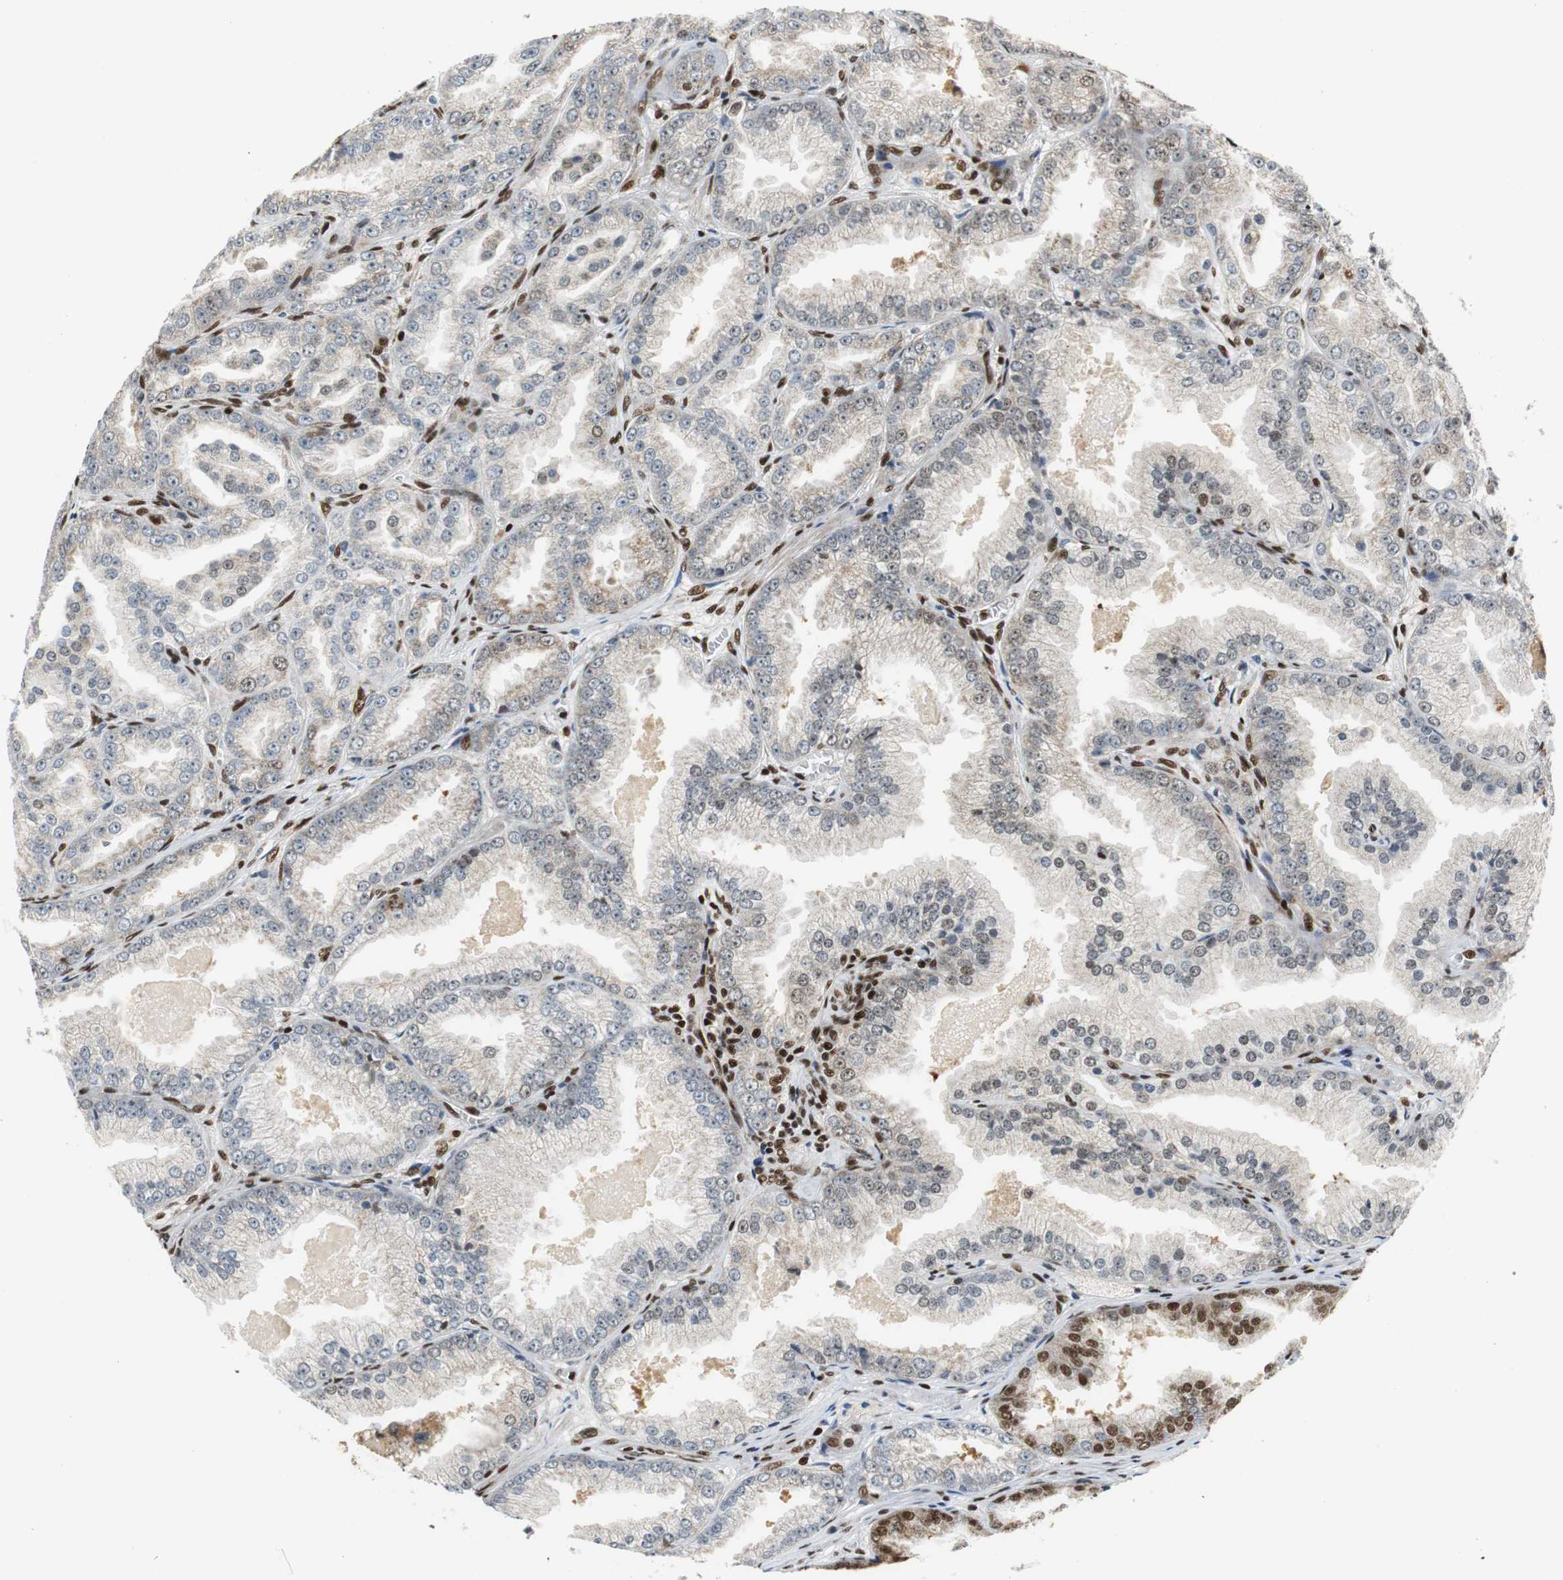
{"staining": {"intensity": "weak", "quantity": "25%-75%", "location": "nuclear"}, "tissue": "prostate cancer", "cell_type": "Tumor cells", "image_type": "cancer", "snomed": [{"axis": "morphology", "description": "Adenocarcinoma, High grade"}, {"axis": "topography", "description": "Prostate"}], "caption": "Protein analysis of prostate cancer tissue shows weak nuclear staining in about 25%-75% of tumor cells.", "gene": "HDAC1", "patient": {"sex": "male", "age": 61}}